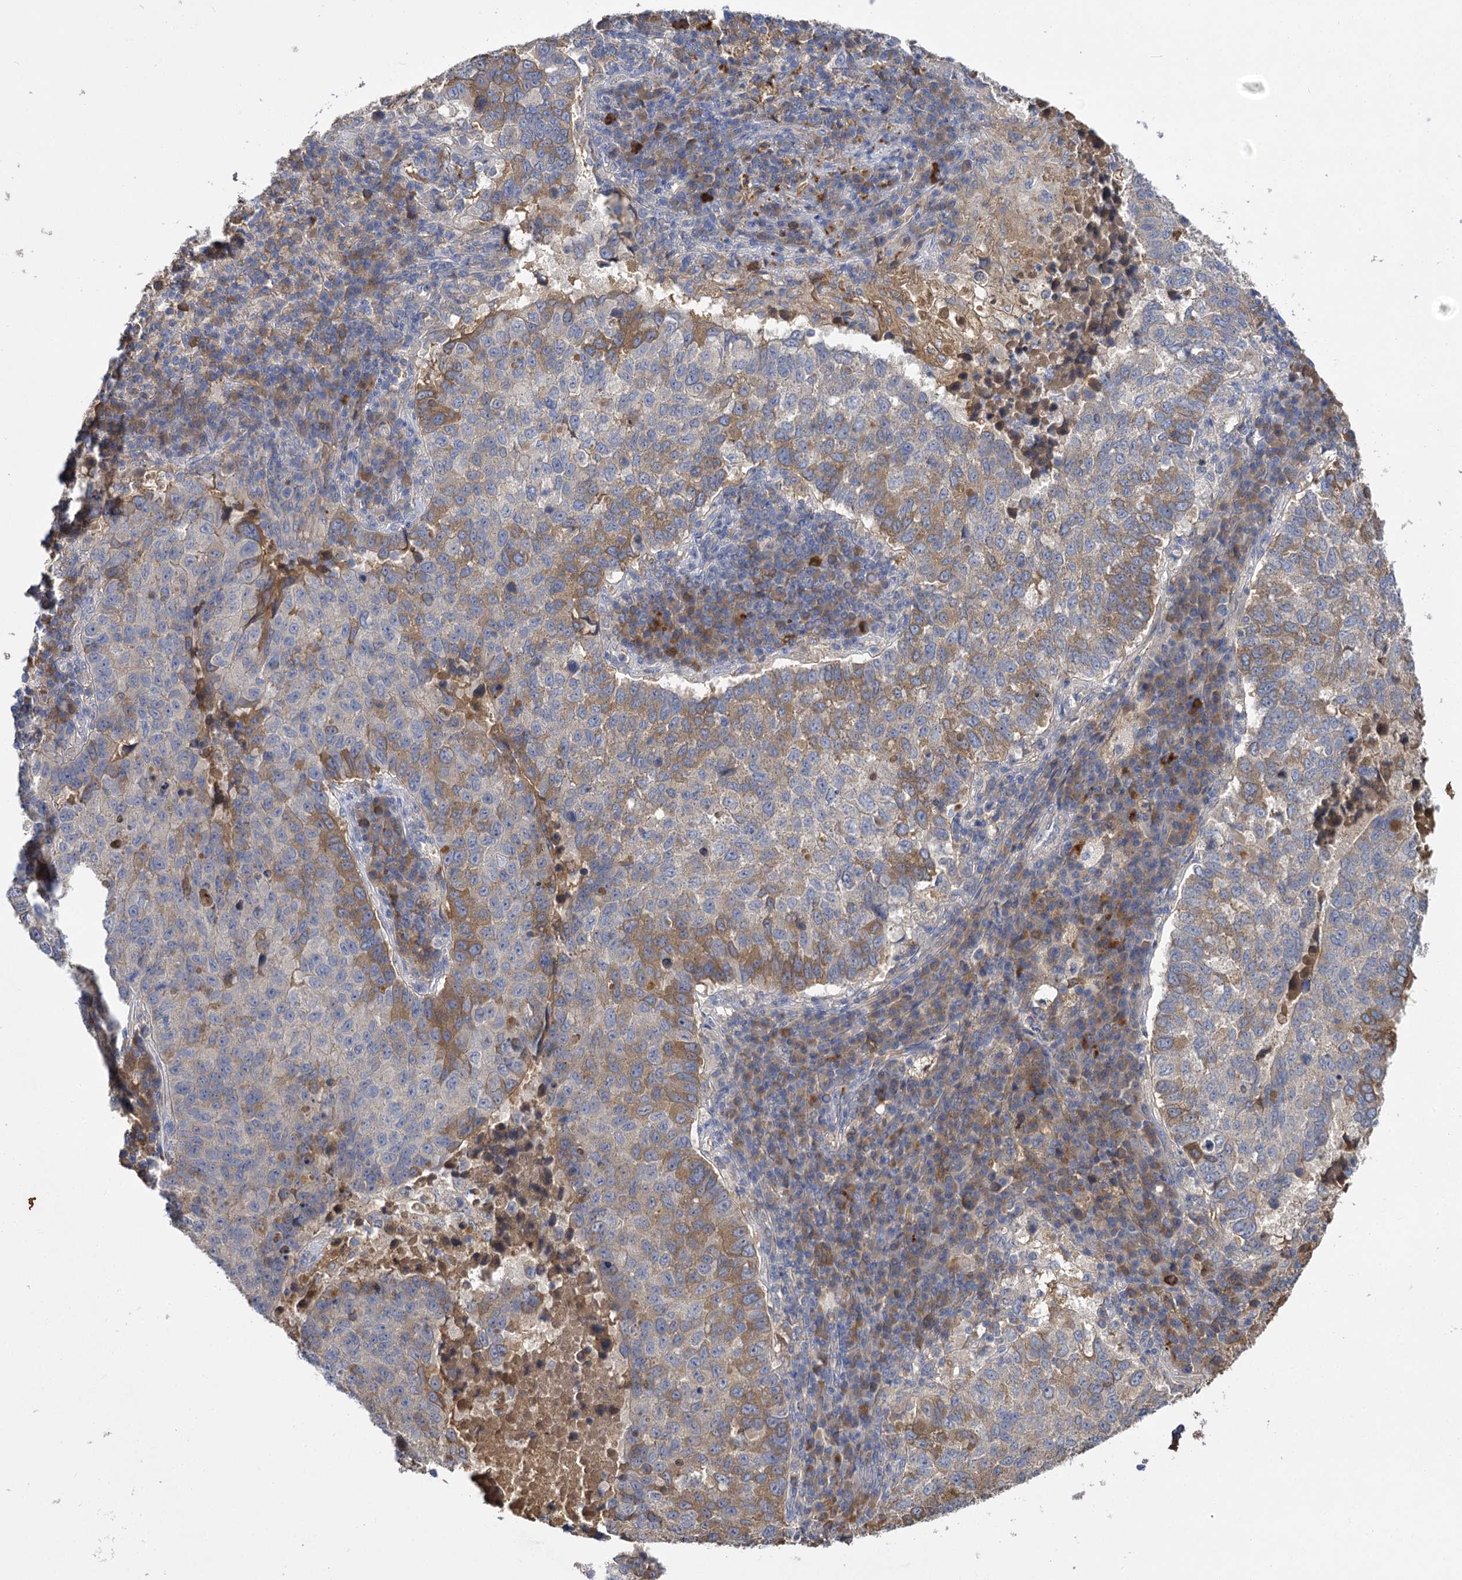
{"staining": {"intensity": "moderate", "quantity": "25%-75%", "location": "cytoplasmic/membranous"}, "tissue": "lung cancer", "cell_type": "Tumor cells", "image_type": "cancer", "snomed": [{"axis": "morphology", "description": "Squamous cell carcinoma, NOS"}, {"axis": "topography", "description": "Lung"}], "caption": "Immunohistochemical staining of lung squamous cell carcinoma exhibits medium levels of moderate cytoplasmic/membranous protein positivity in approximately 25%-75% of tumor cells. (DAB IHC, brown staining for protein, blue staining for nuclei).", "gene": "USP50", "patient": {"sex": "male", "age": 73}}